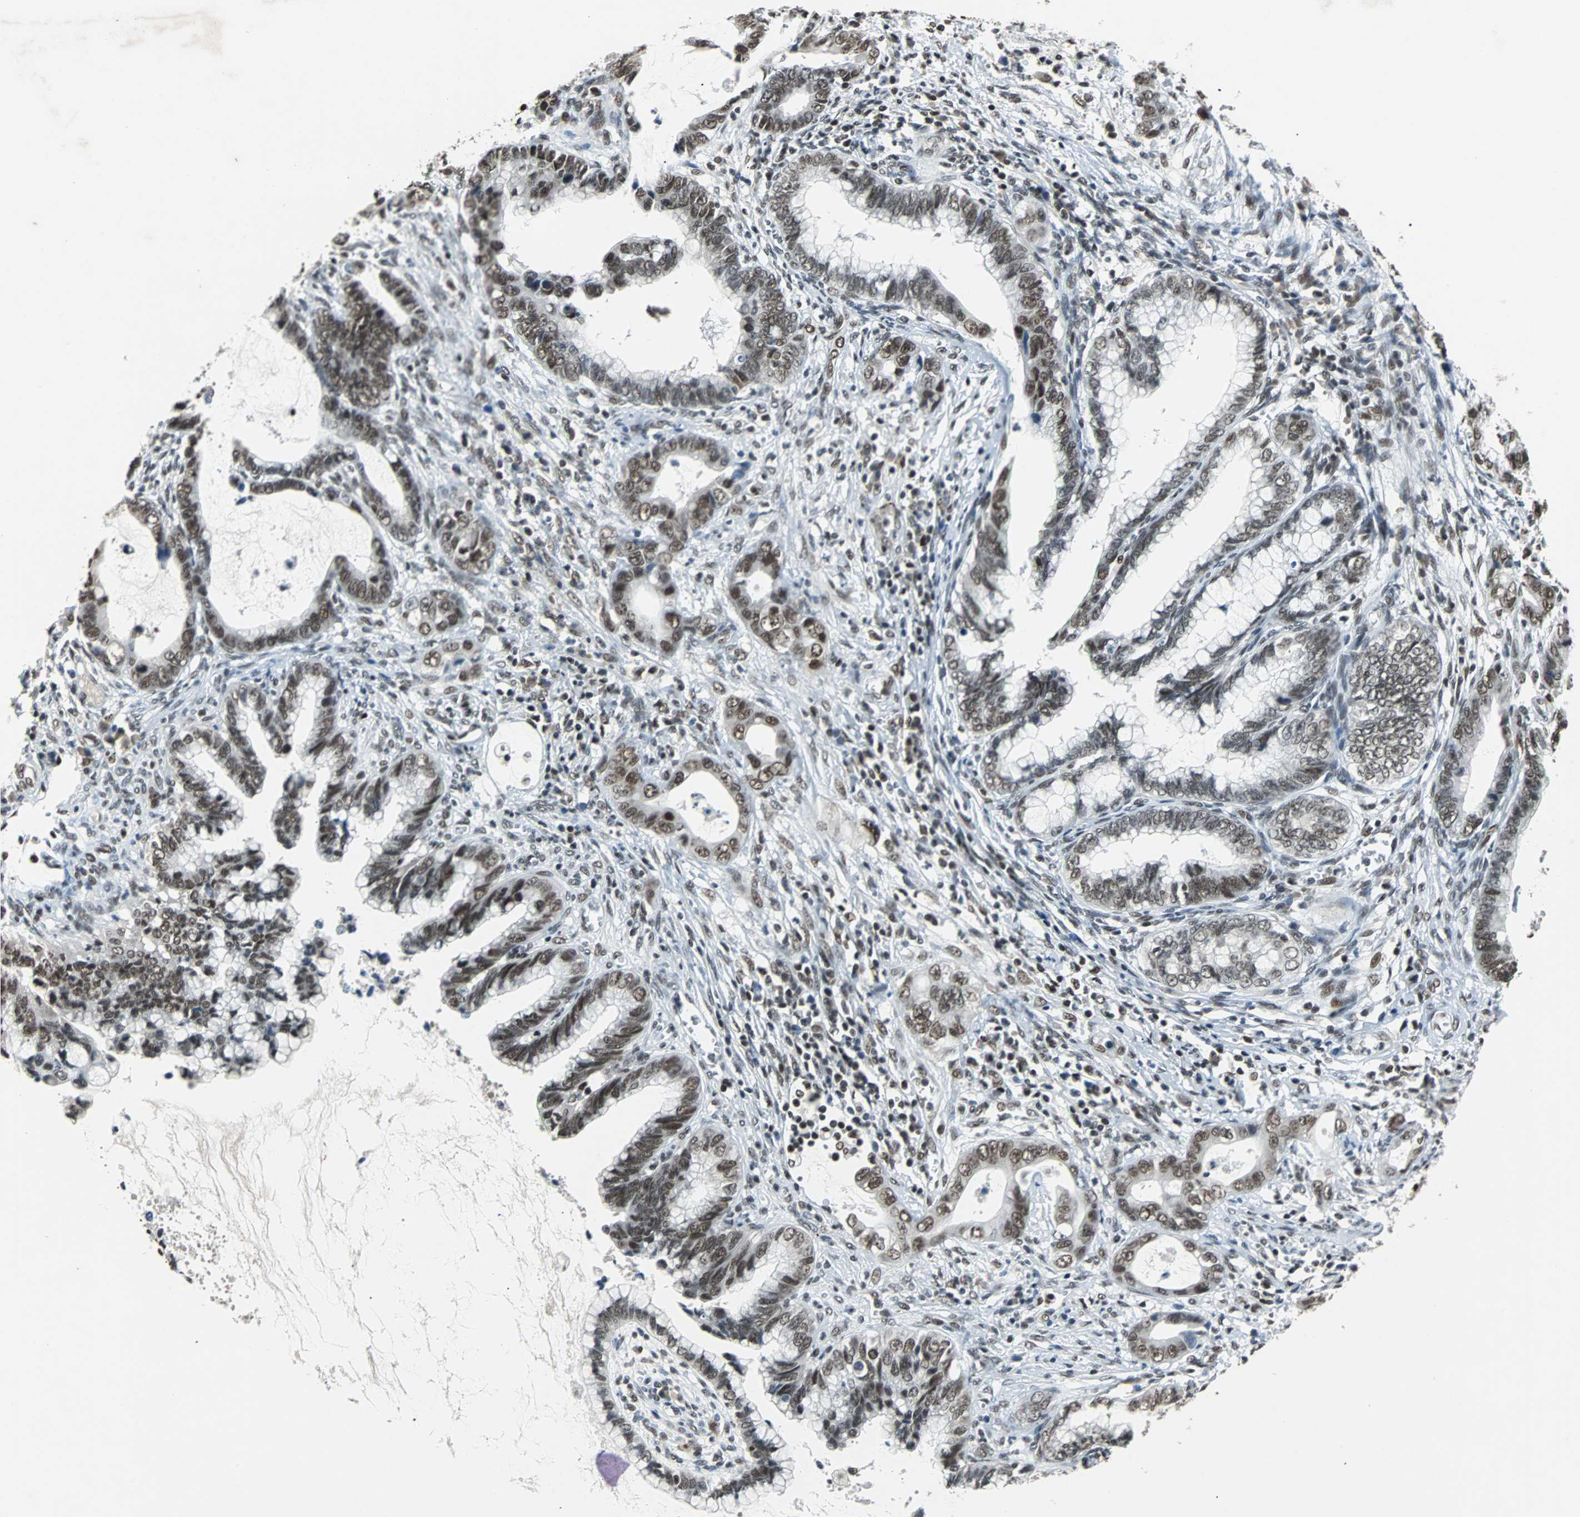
{"staining": {"intensity": "moderate", "quantity": ">75%", "location": "nuclear"}, "tissue": "cervical cancer", "cell_type": "Tumor cells", "image_type": "cancer", "snomed": [{"axis": "morphology", "description": "Adenocarcinoma, NOS"}, {"axis": "topography", "description": "Cervix"}], "caption": "This is an image of immunohistochemistry staining of cervical cancer, which shows moderate staining in the nuclear of tumor cells.", "gene": "GATAD2A", "patient": {"sex": "female", "age": 44}}